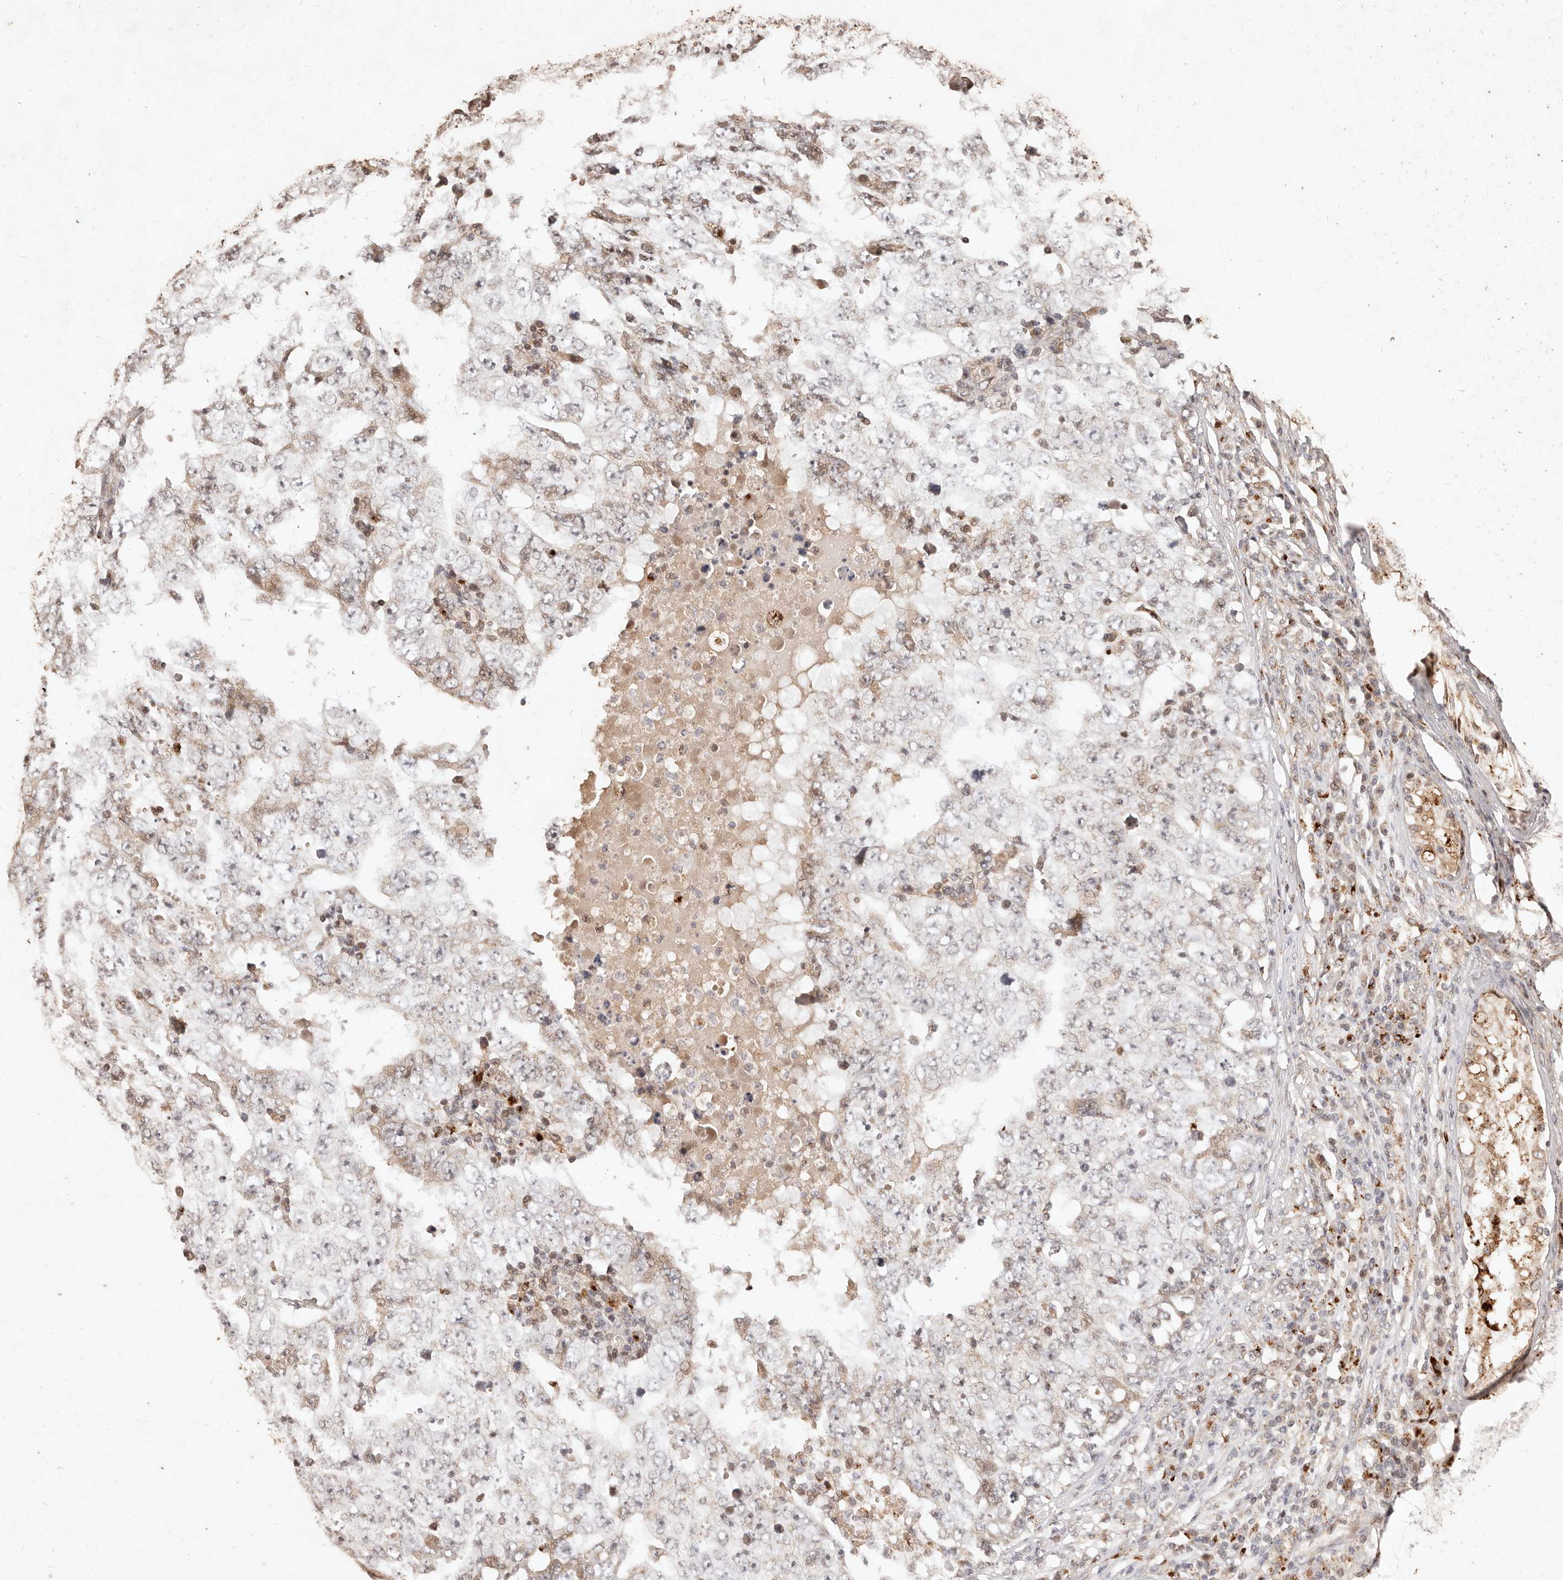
{"staining": {"intensity": "negative", "quantity": "none", "location": "none"}, "tissue": "testis cancer", "cell_type": "Tumor cells", "image_type": "cancer", "snomed": [{"axis": "morphology", "description": "Carcinoma, Embryonal, NOS"}, {"axis": "topography", "description": "Testis"}], "caption": "IHC photomicrograph of neoplastic tissue: human testis embryonal carcinoma stained with DAB exhibits no significant protein expression in tumor cells.", "gene": "KIF9", "patient": {"sex": "male", "age": 26}}